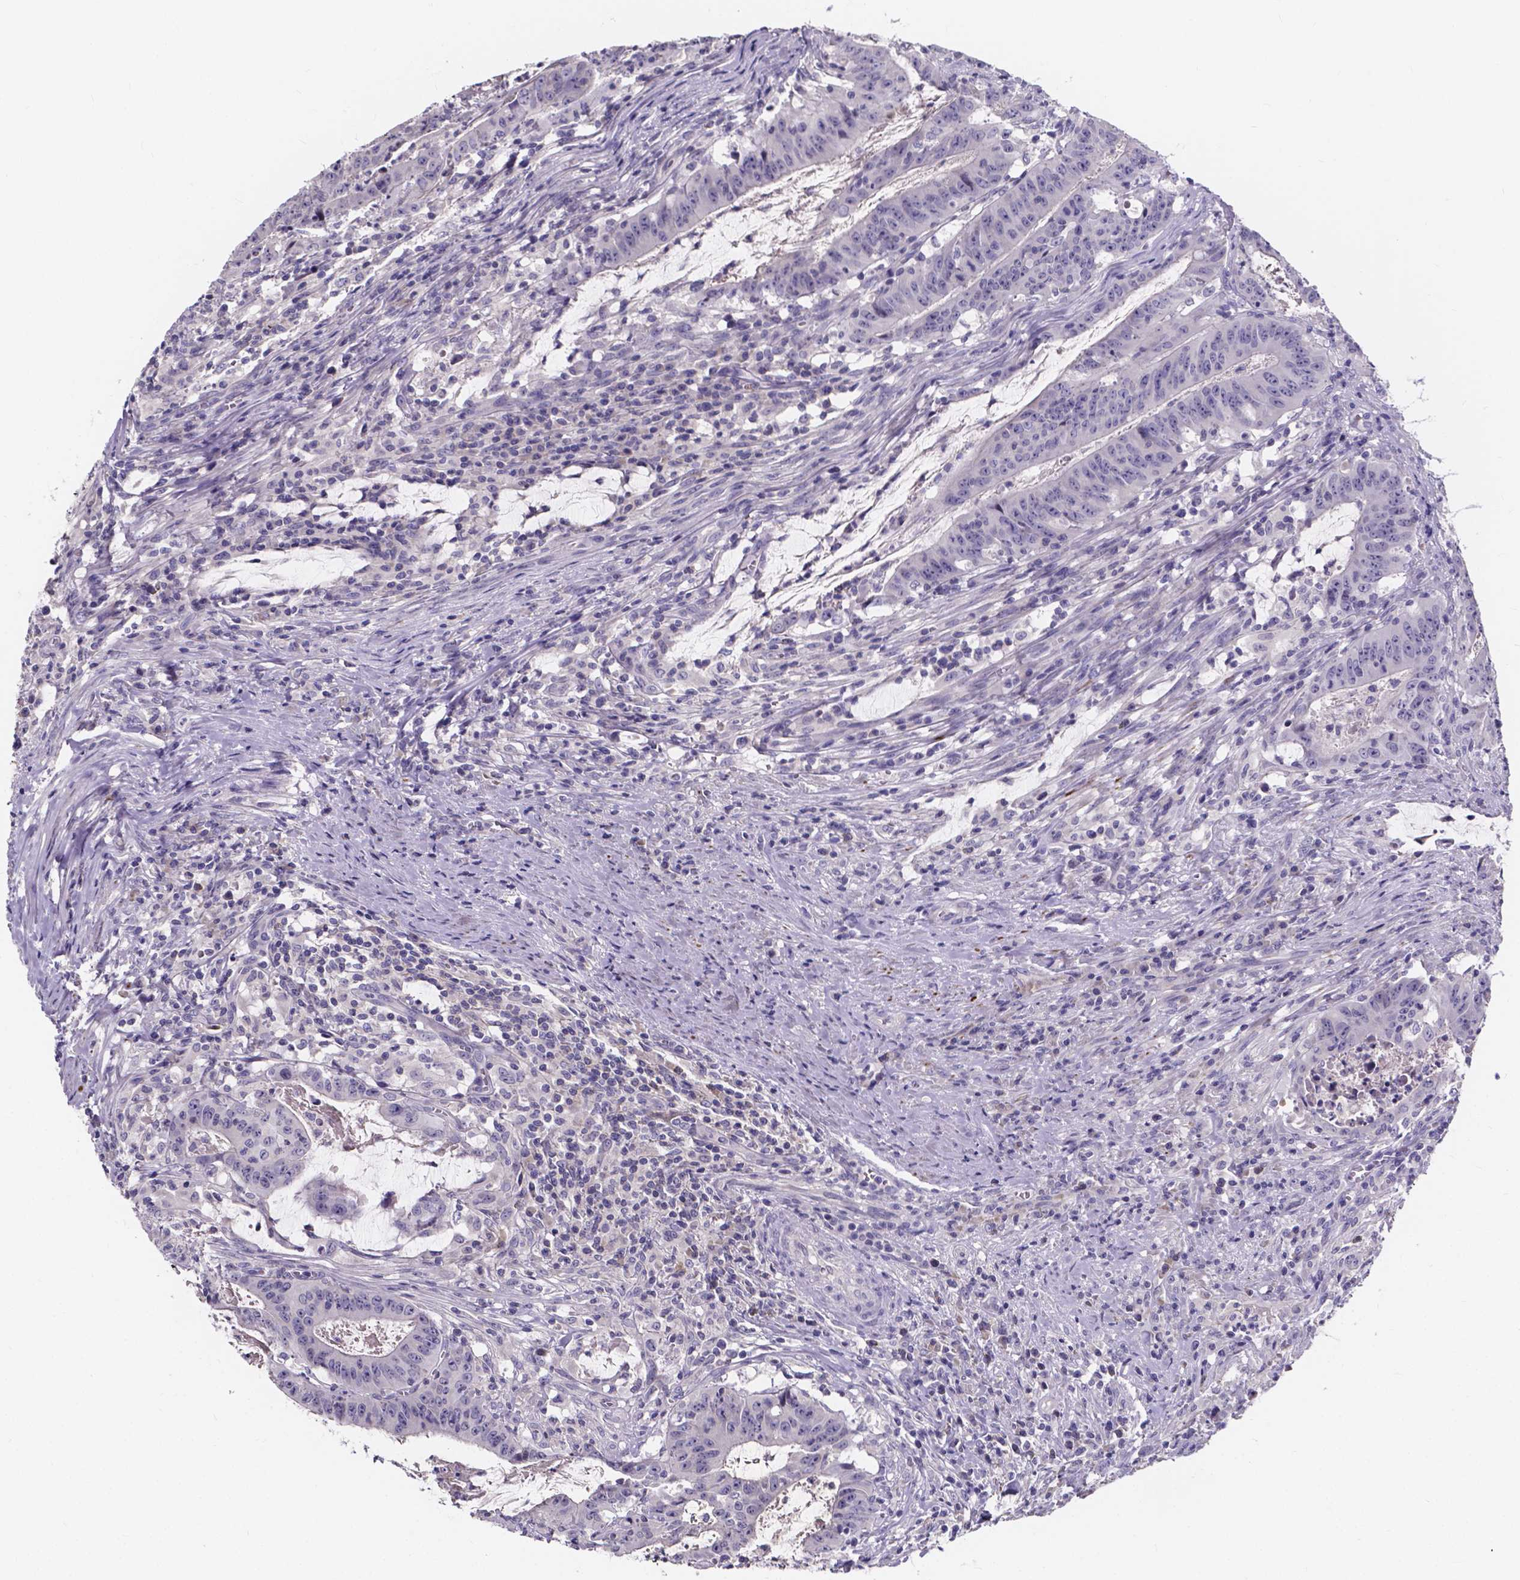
{"staining": {"intensity": "negative", "quantity": "none", "location": "none"}, "tissue": "colorectal cancer", "cell_type": "Tumor cells", "image_type": "cancer", "snomed": [{"axis": "morphology", "description": "Adenocarcinoma, NOS"}, {"axis": "topography", "description": "Colon"}], "caption": "The histopathology image shows no staining of tumor cells in colorectal cancer (adenocarcinoma).", "gene": "SPOCD1", "patient": {"sex": "male", "age": 33}}